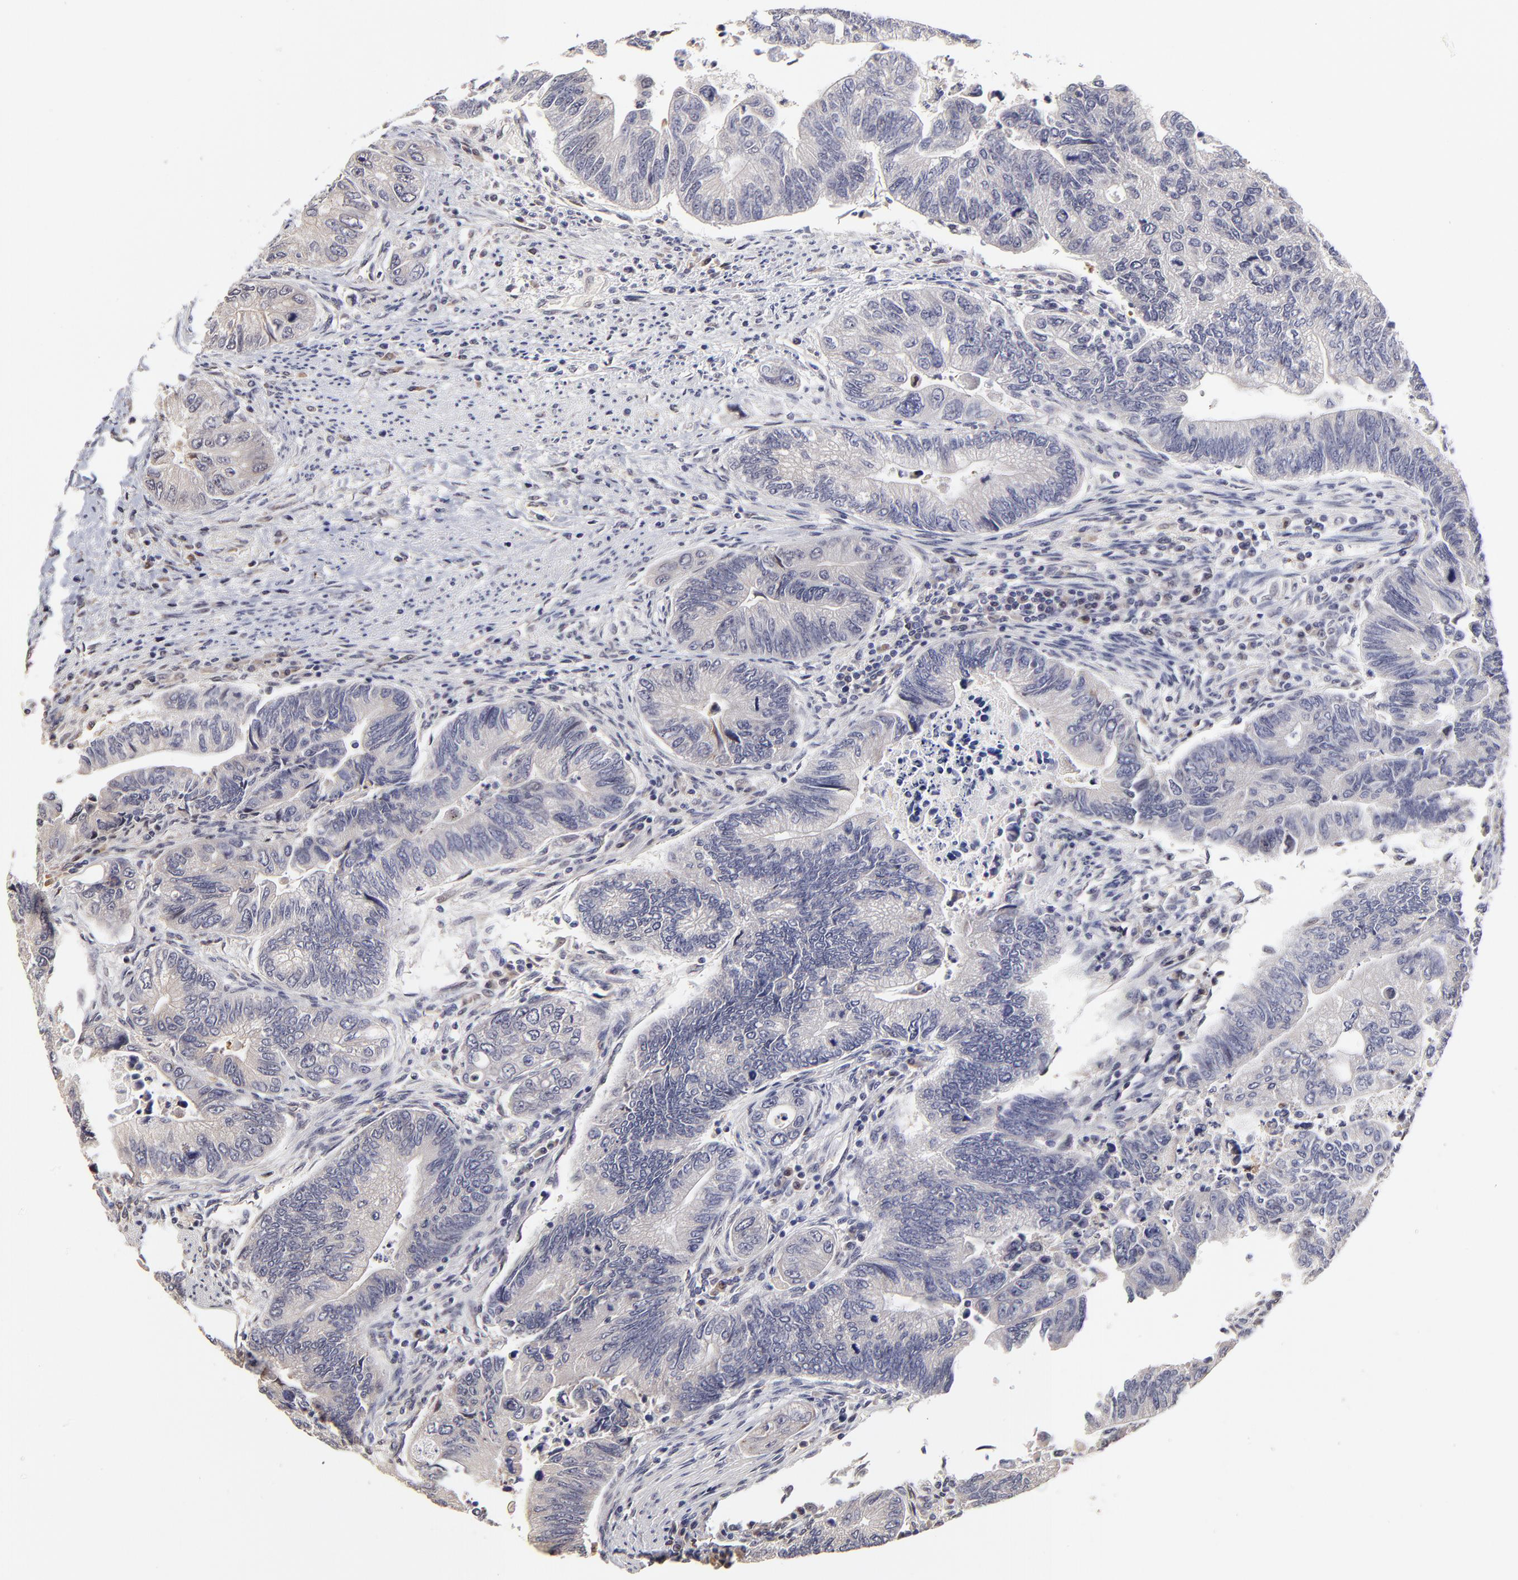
{"staining": {"intensity": "weak", "quantity": "<25%", "location": "cytoplasmic/membranous"}, "tissue": "colorectal cancer", "cell_type": "Tumor cells", "image_type": "cancer", "snomed": [{"axis": "morphology", "description": "Adenocarcinoma, NOS"}, {"axis": "topography", "description": "Colon"}], "caption": "A histopathology image of human adenocarcinoma (colorectal) is negative for staining in tumor cells.", "gene": "ZNF10", "patient": {"sex": "female", "age": 11}}